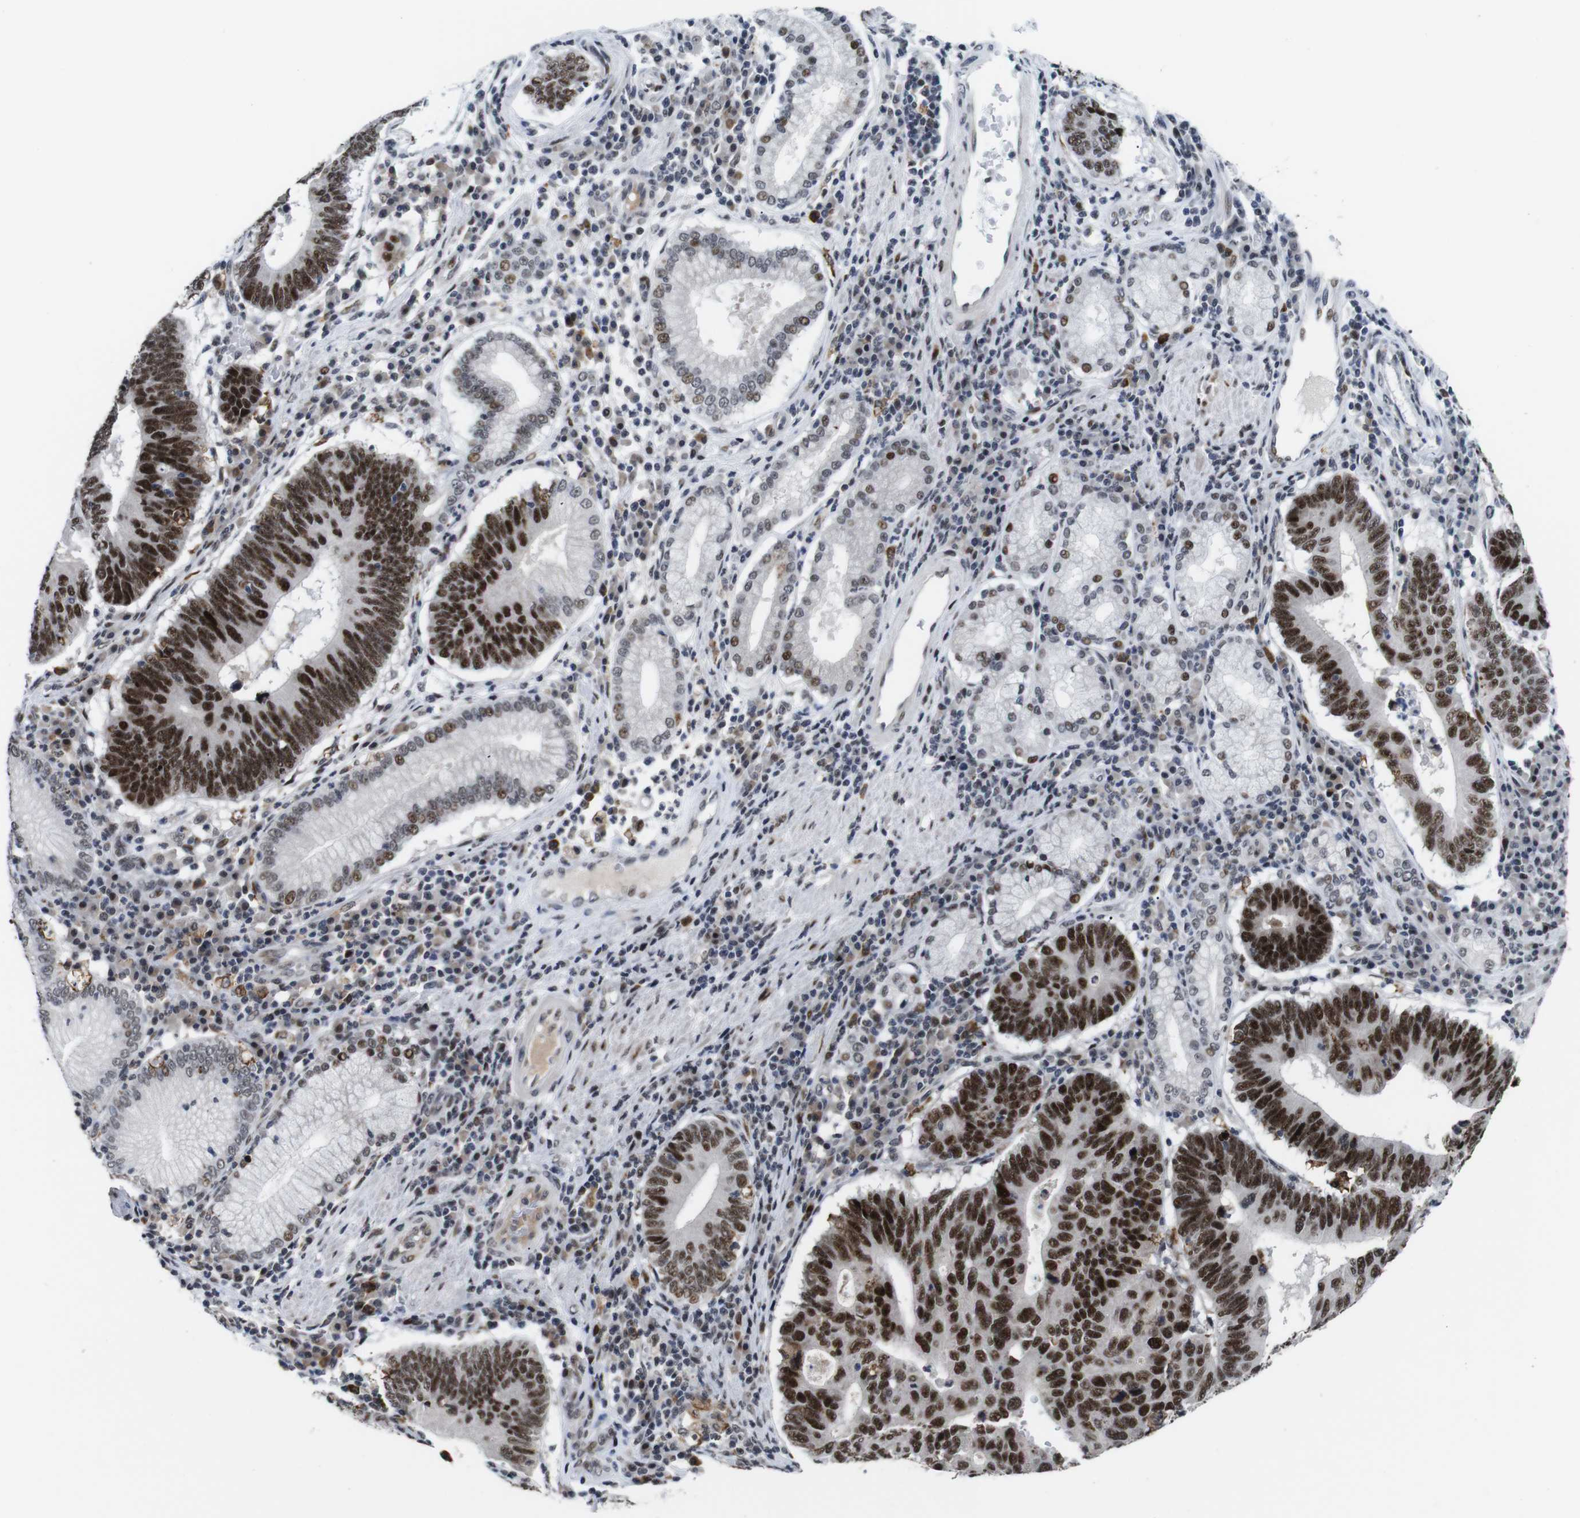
{"staining": {"intensity": "strong", "quantity": ">75%", "location": "nuclear"}, "tissue": "stomach cancer", "cell_type": "Tumor cells", "image_type": "cancer", "snomed": [{"axis": "morphology", "description": "Adenocarcinoma, NOS"}, {"axis": "topography", "description": "Stomach"}], "caption": "Stomach cancer (adenocarcinoma) stained with a brown dye exhibits strong nuclear positive expression in approximately >75% of tumor cells.", "gene": "EIF4G1", "patient": {"sex": "male", "age": 59}}